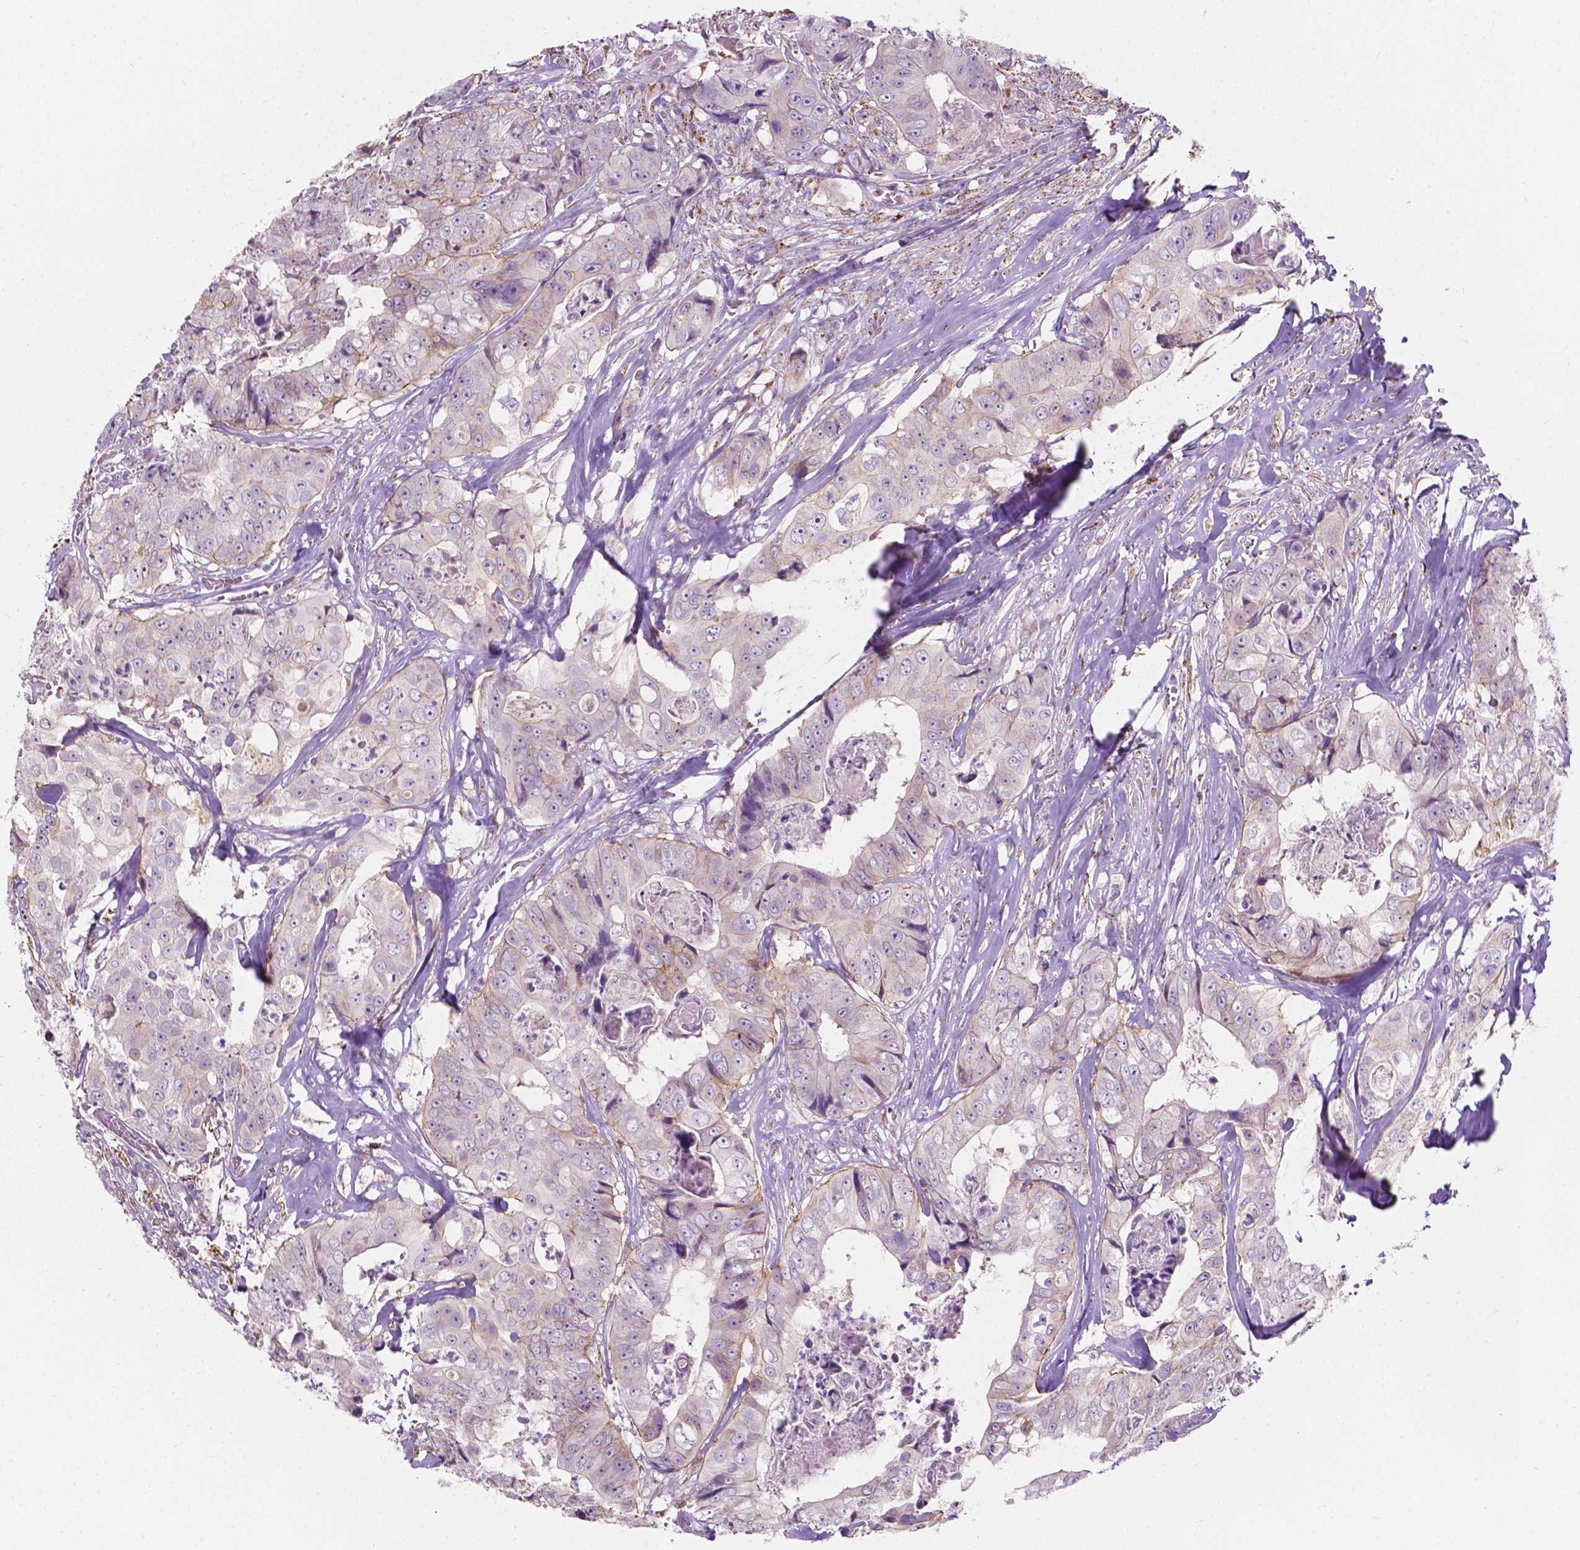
{"staining": {"intensity": "weak", "quantity": "<25%", "location": "cytoplasmic/membranous"}, "tissue": "colorectal cancer", "cell_type": "Tumor cells", "image_type": "cancer", "snomed": [{"axis": "morphology", "description": "Adenocarcinoma, NOS"}, {"axis": "topography", "description": "Rectum"}], "caption": "Photomicrograph shows no protein staining in tumor cells of colorectal cancer (adenocarcinoma) tissue.", "gene": "NOS1AP", "patient": {"sex": "female", "age": 62}}